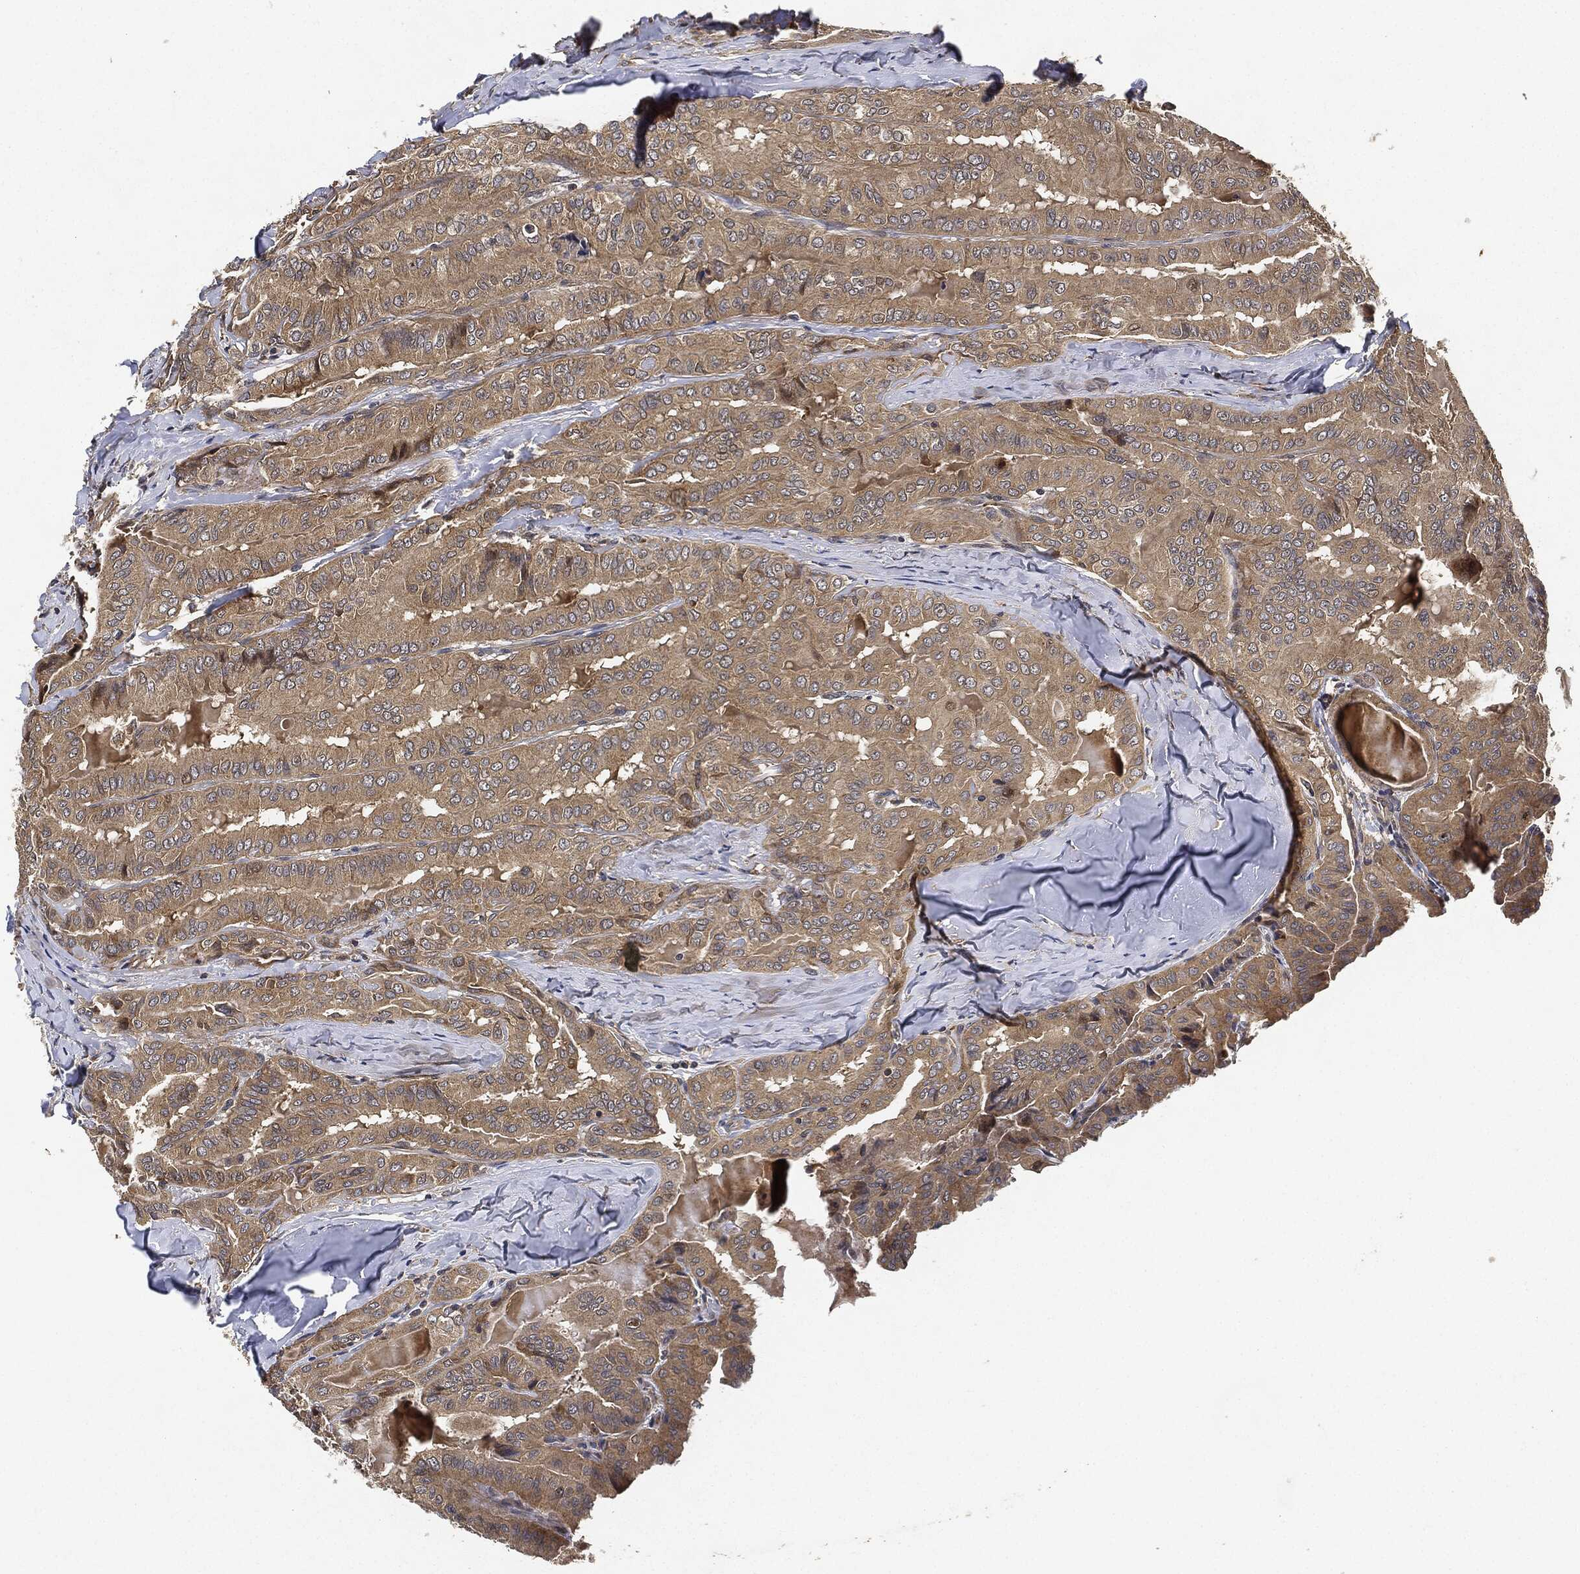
{"staining": {"intensity": "weak", "quantity": ">75%", "location": "cytoplasmic/membranous"}, "tissue": "thyroid cancer", "cell_type": "Tumor cells", "image_type": "cancer", "snomed": [{"axis": "morphology", "description": "Papillary adenocarcinoma, NOS"}, {"axis": "topography", "description": "Thyroid gland"}], "caption": "Immunohistochemistry (IHC) (DAB (3,3'-diaminobenzidine)) staining of thyroid cancer exhibits weak cytoplasmic/membranous protein positivity in approximately >75% of tumor cells.", "gene": "MLST8", "patient": {"sex": "female", "age": 68}}